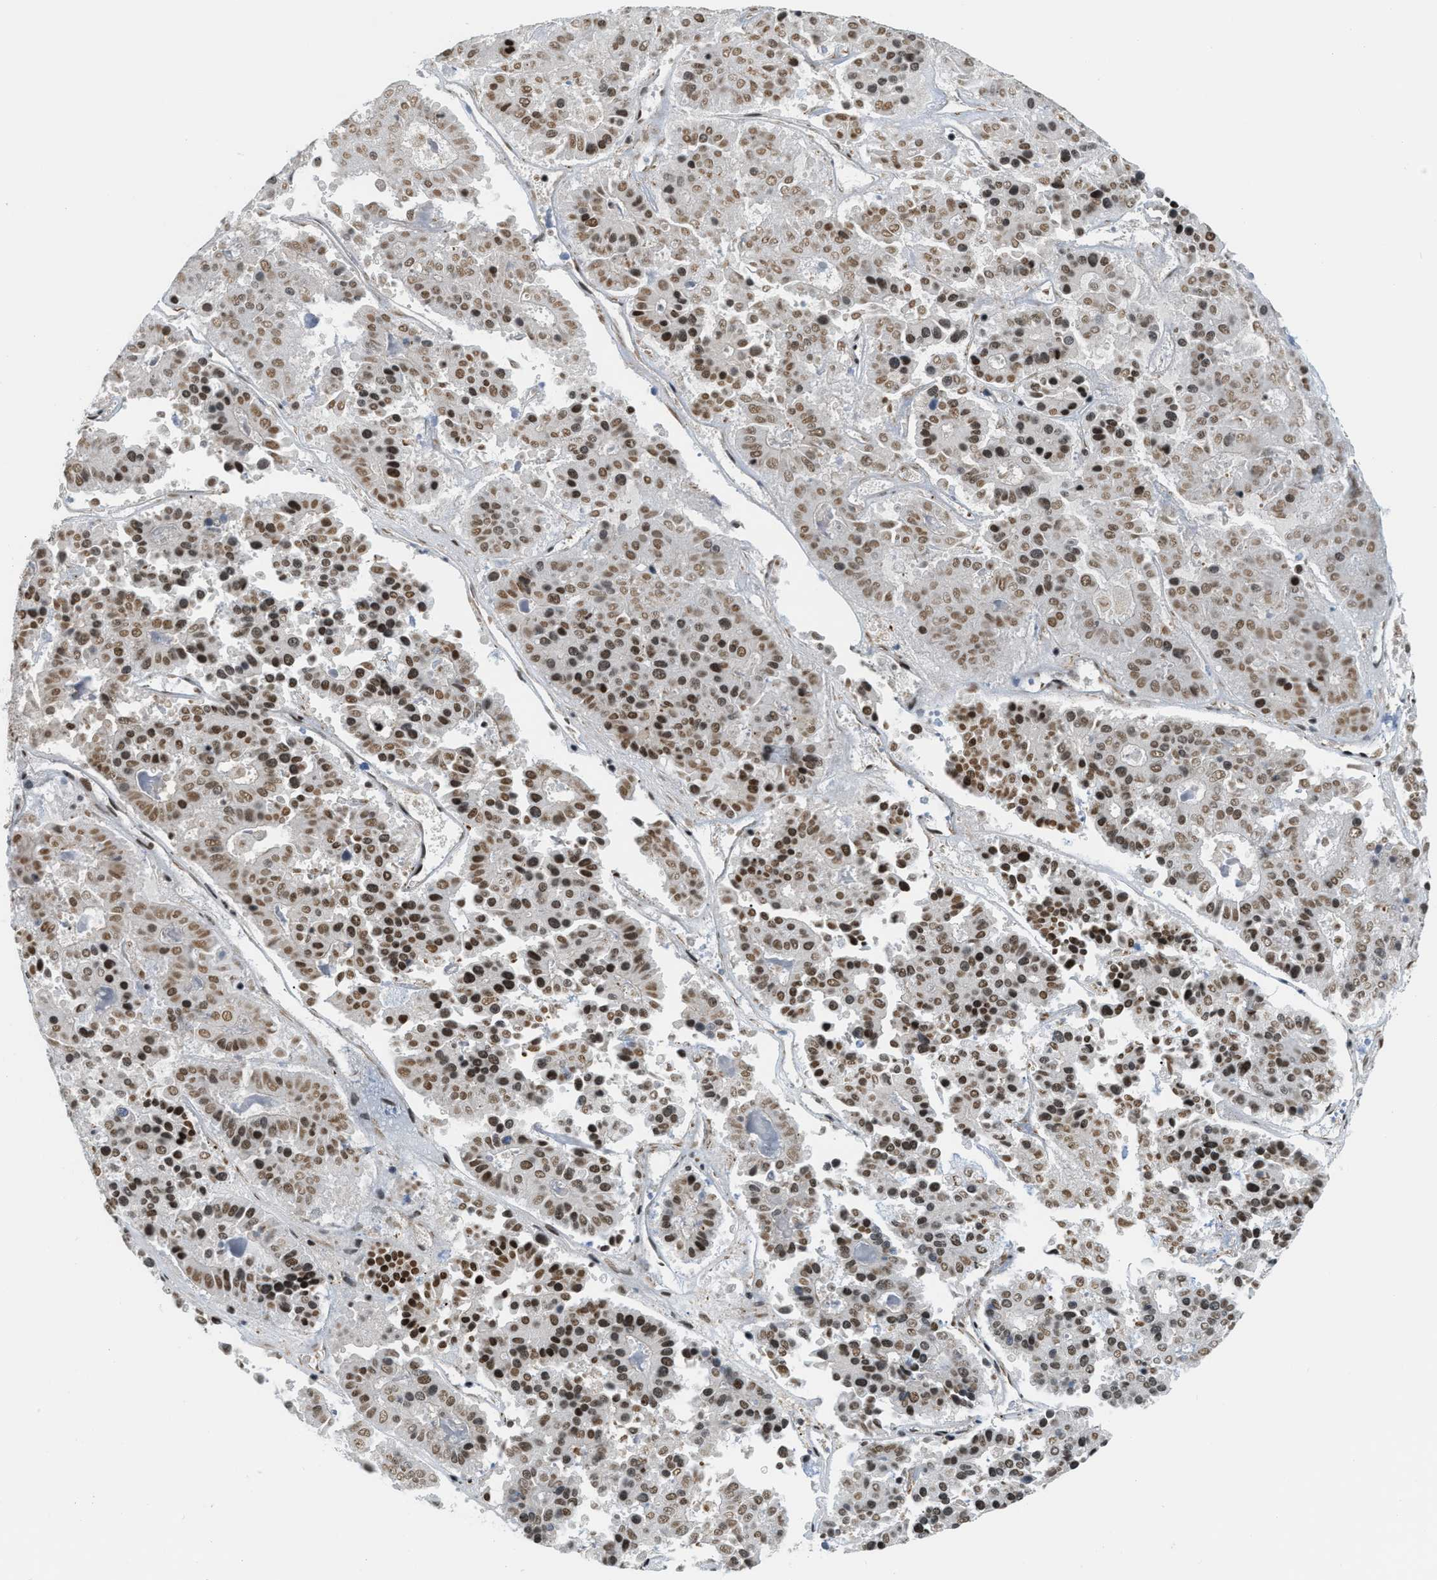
{"staining": {"intensity": "moderate", "quantity": ">75%", "location": "nuclear"}, "tissue": "pancreatic cancer", "cell_type": "Tumor cells", "image_type": "cancer", "snomed": [{"axis": "morphology", "description": "Adenocarcinoma, NOS"}, {"axis": "topography", "description": "Pancreas"}], "caption": "A brown stain labels moderate nuclear positivity of a protein in human pancreatic cancer tumor cells.", "gene": "NUMA1", "patient": {"sex": "male", "age": 50}}